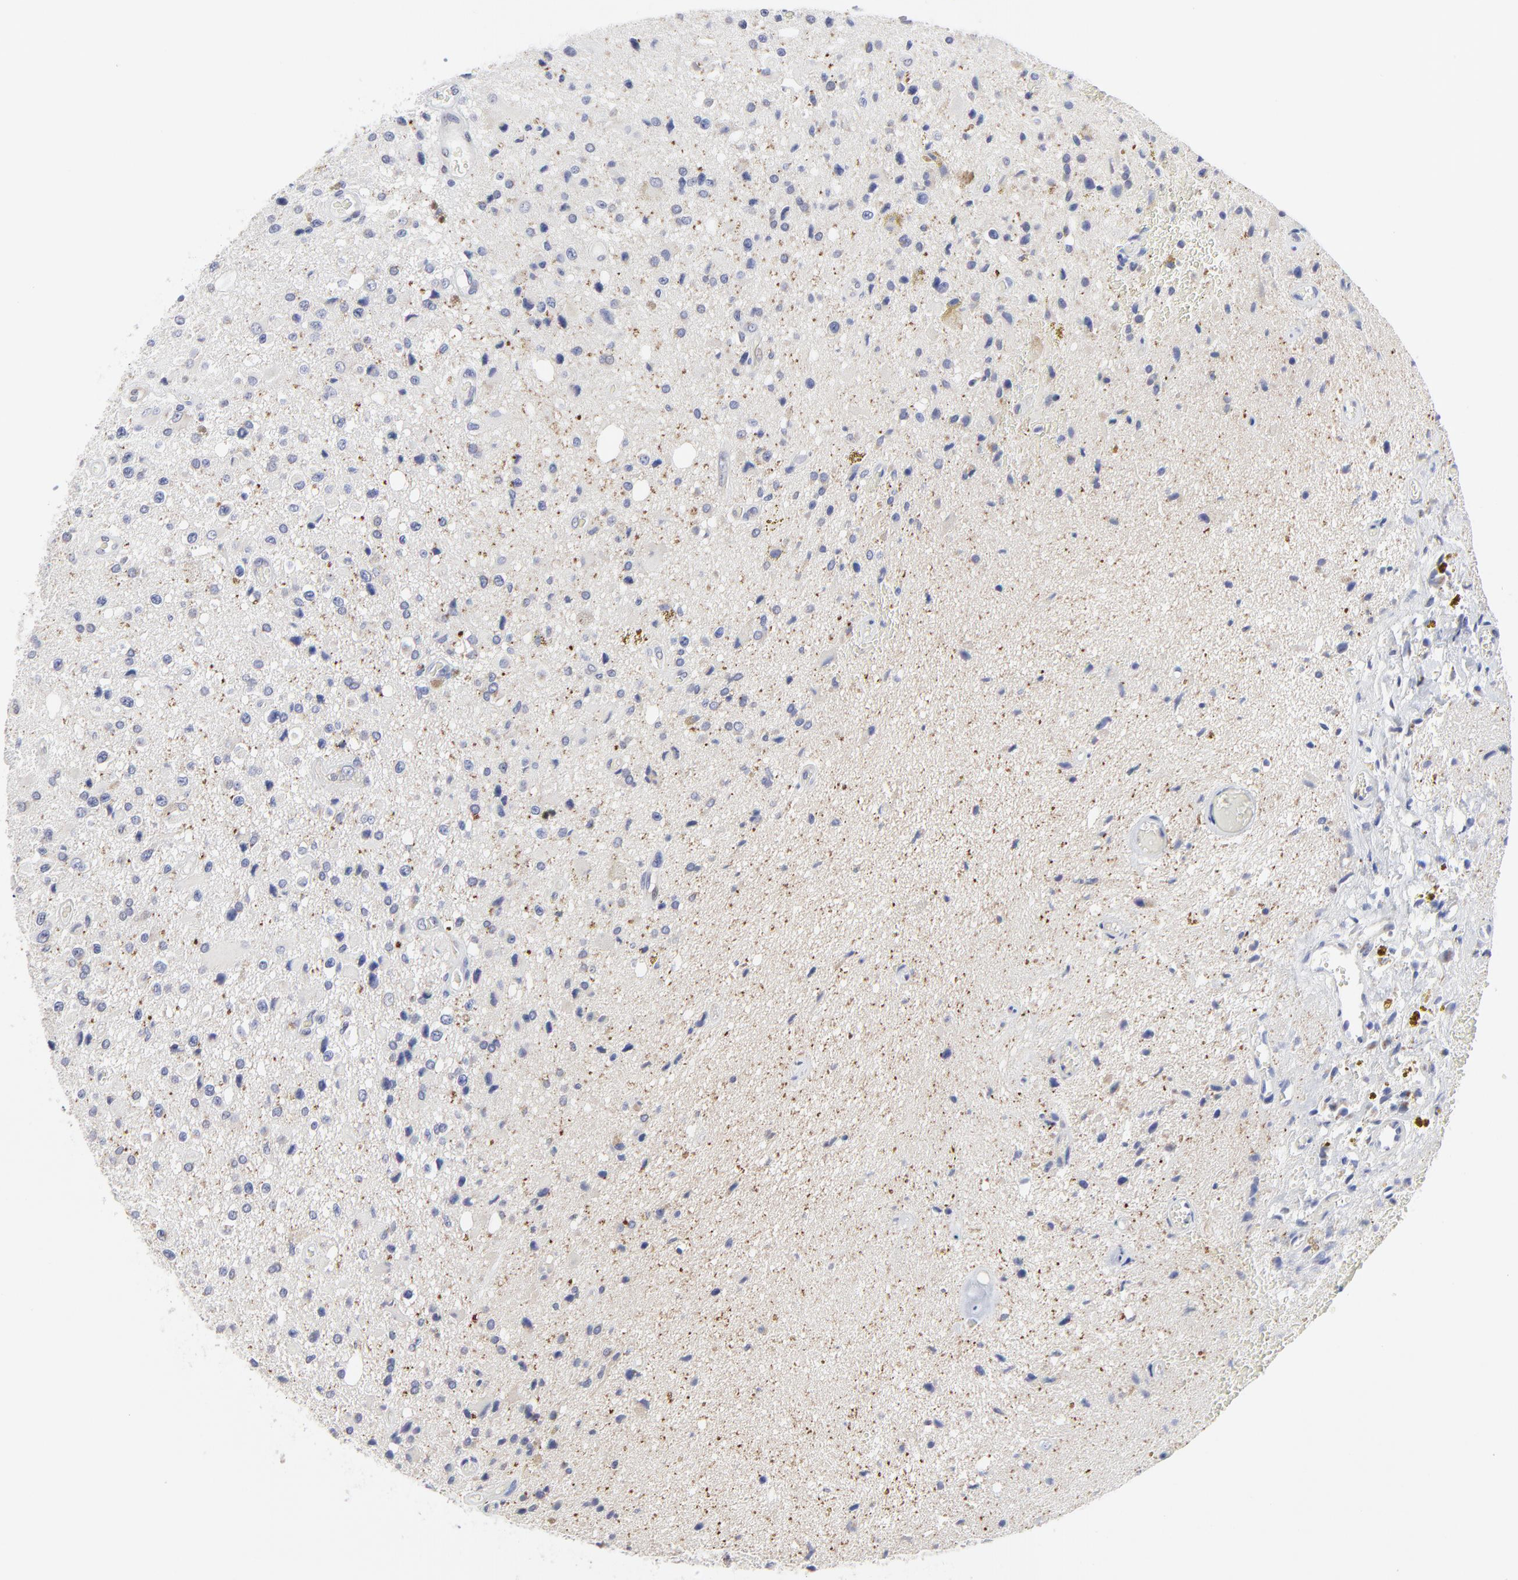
{"staining": {"intensity": "negative", "quantity": "none", "location": "none"}, "tissue": "glioma", "cell_type": "Tumor cells", "image_type": "cancer", "snomed": [{"axis": "morphology", "description": "Glioma, malignant, High grade"}, {"axis": "topography", "description": "Brain"}], "caption": "Tumor cells are negative for protein expression in human glioma. The staining was performed using DAB to visualize the protein expression in brown, while the nuclei were stained in blue with hematoxylin (Magnification: 20x).", "gene": "NCAPH", "patient": {"sex": "female", "age": 60}}